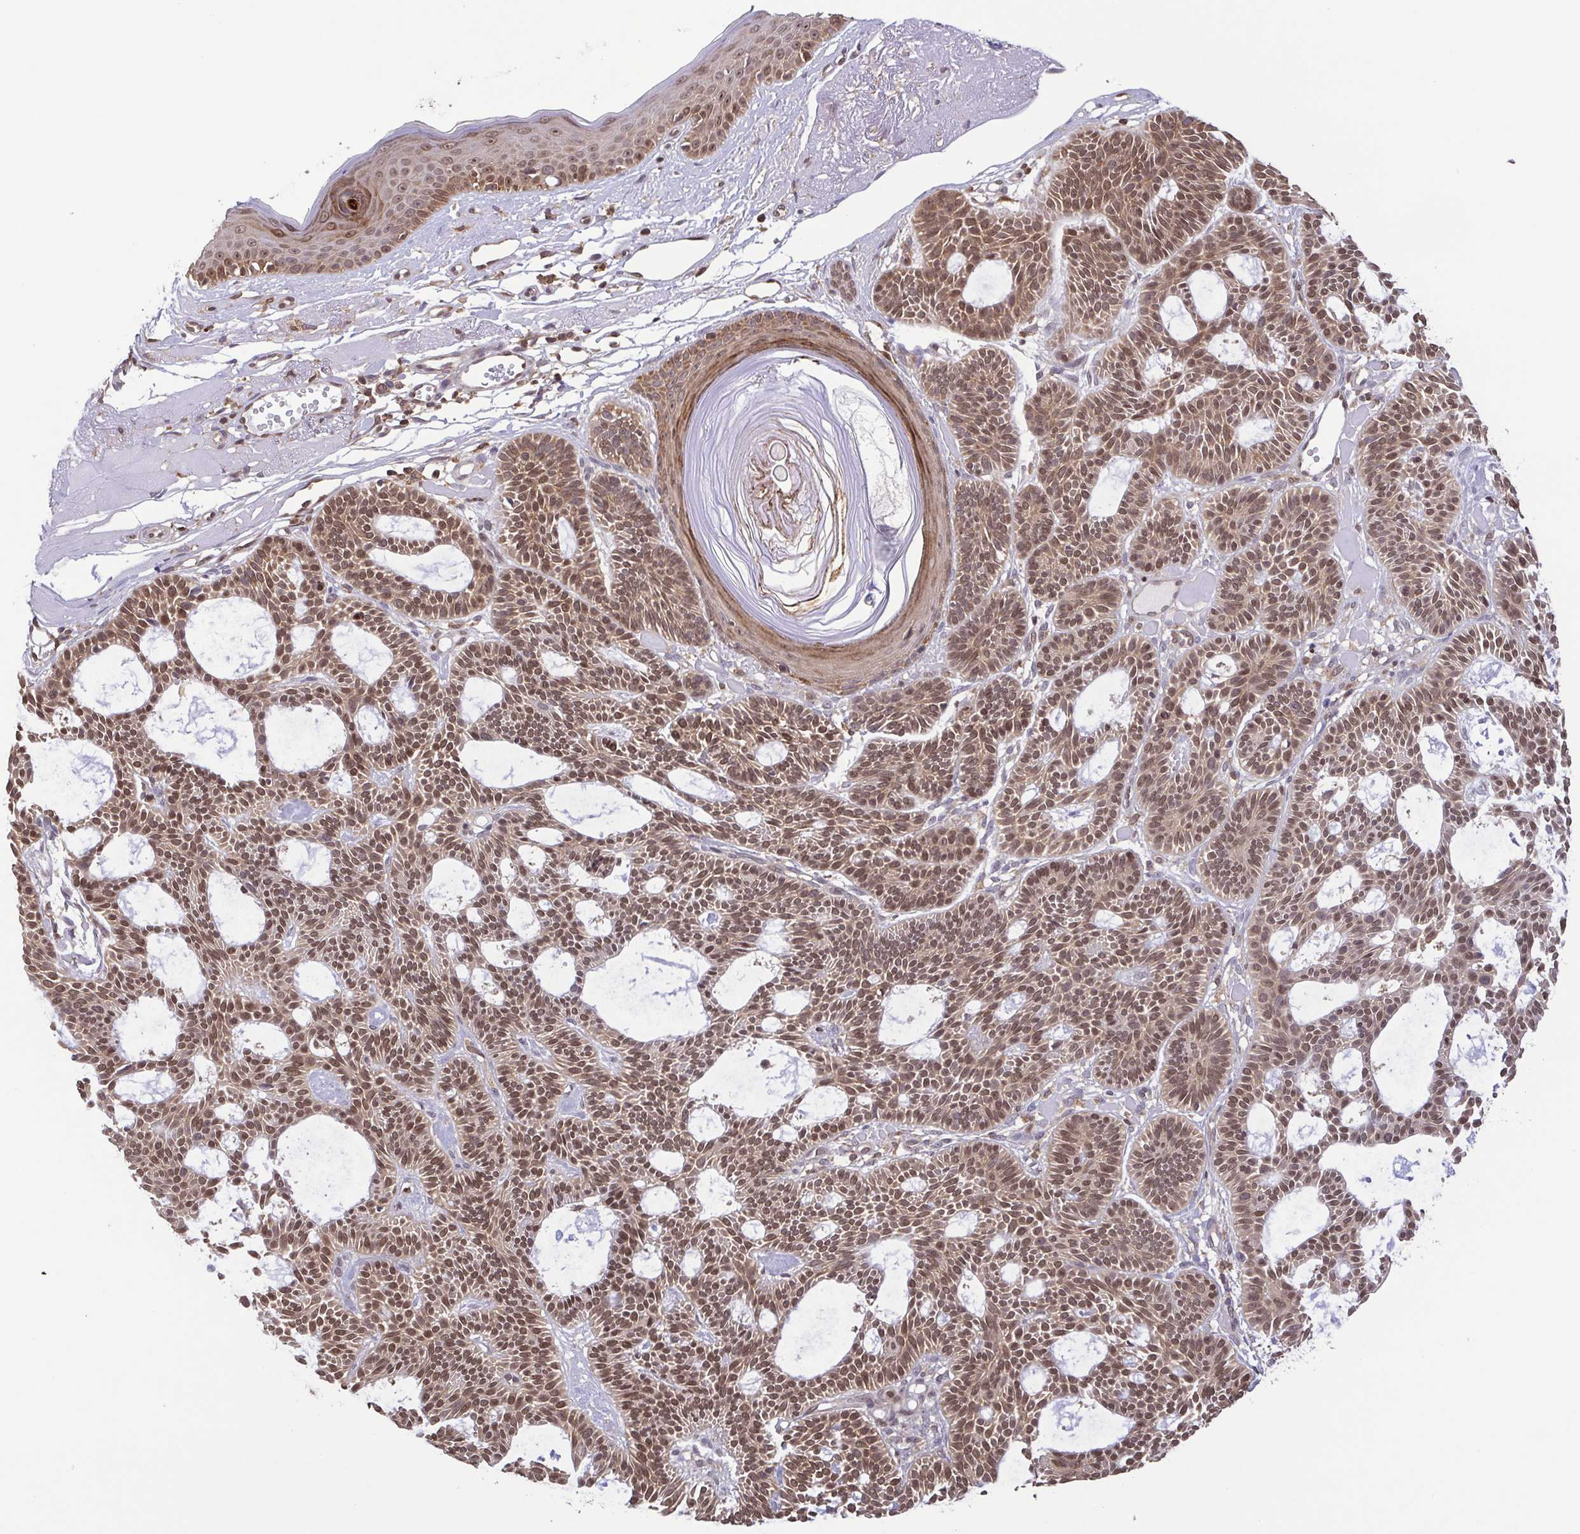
{"staining": {"intensity": "moderate", "quantity": ">75%", "location": "nuclear"}, "tissue": "skin cancer", "cell_type": "Tumor cells", "image_type": "cancer", "snomed": [{"axis": "morphology", "description": "Basal cell carcinoma"}, {"axis": "topography", "description": "Skin"}], "caption": "Immunohistochemistry (IHC) of human basal cell carcinoma (skin) displays medium levels of moderate nuclear expression in about >75% of tumor cells.", "gene": "CHMP1B", "patient": {"sex": "male", "age": 85}}